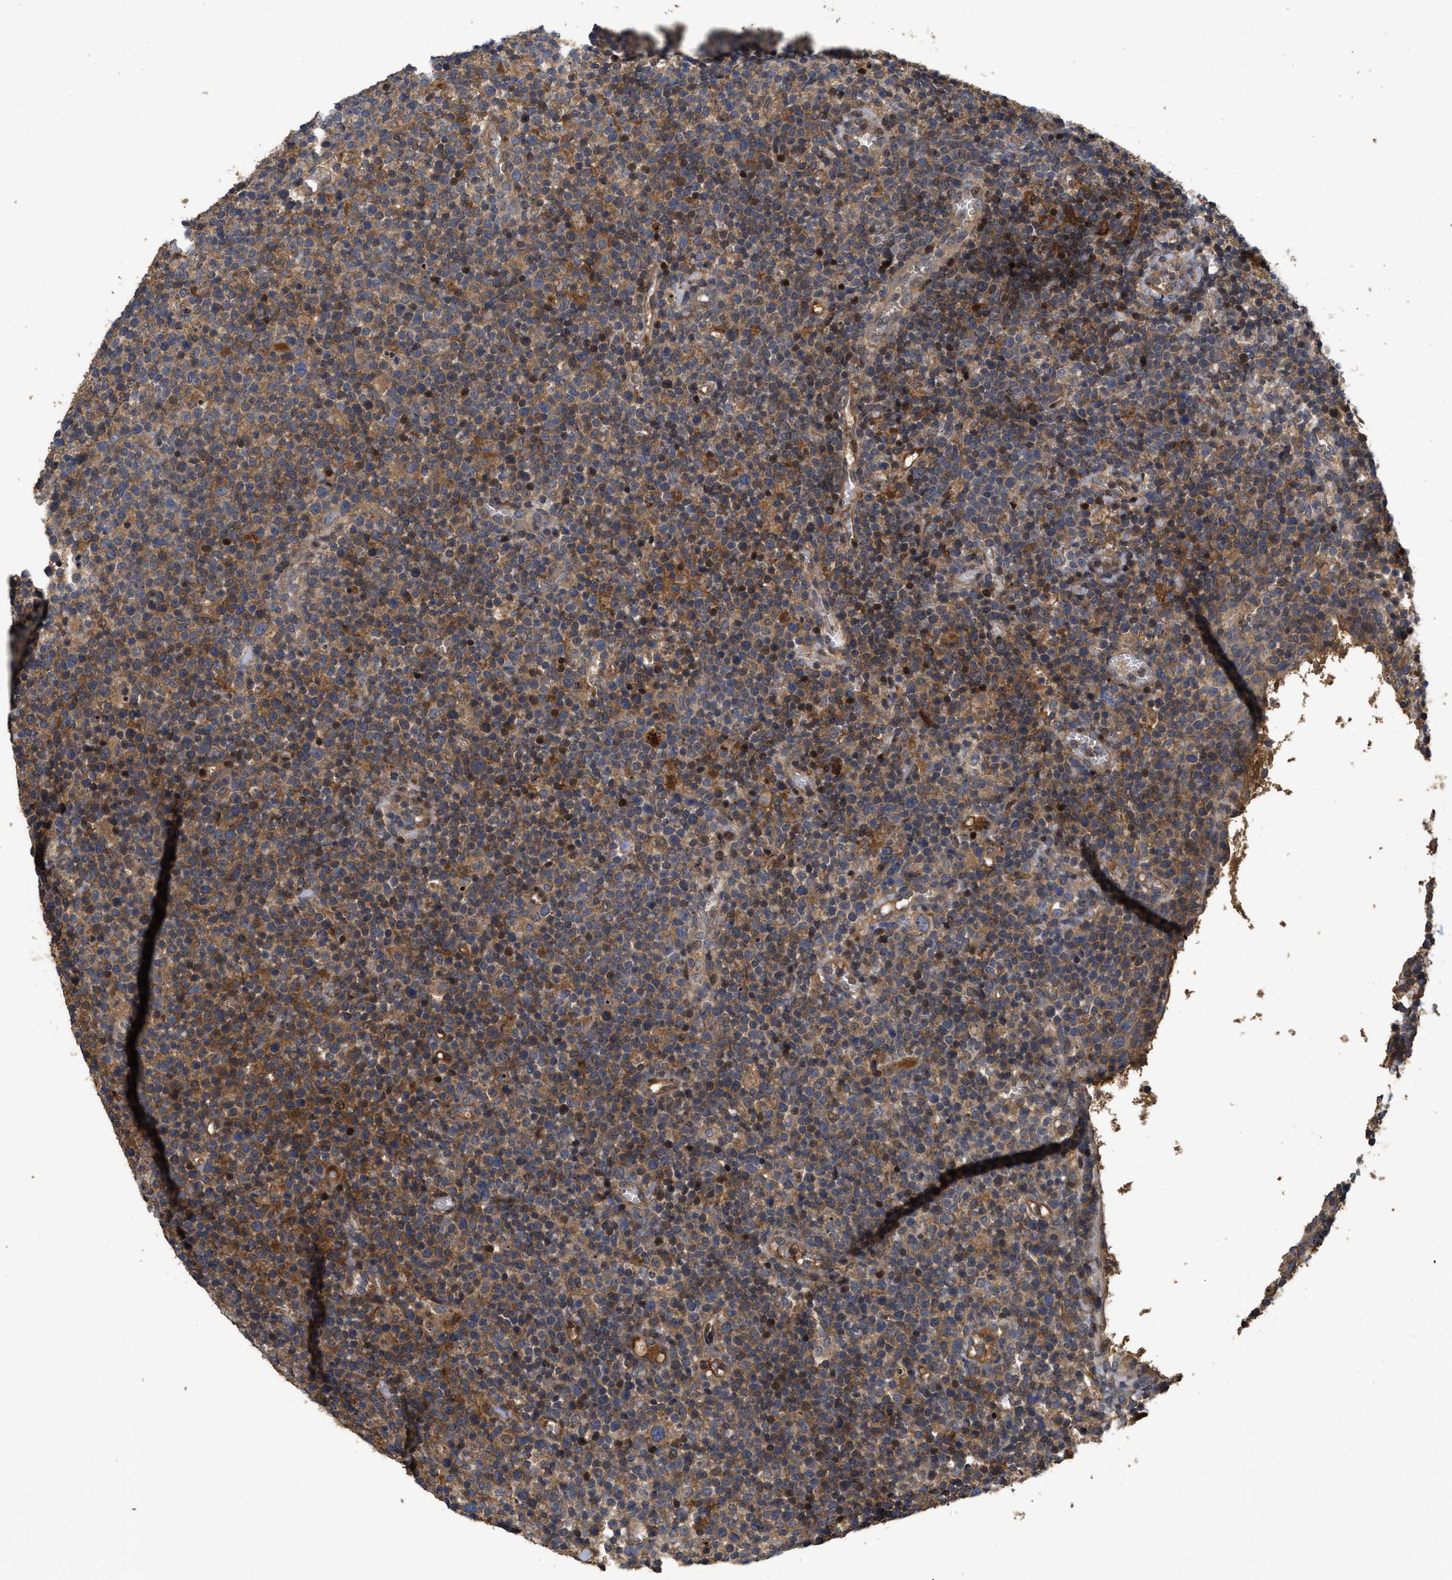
{"staining": {"intensity": "moderate", "quantity": ">75%", "location": "cytoplasmic/membranous"}, "tissue": "lymphoma", "cell_type": "Tumor cells", "image_type": "cancer", "snomed": [{"axis": "morphology", "description": "Malignant lymphoma, non-Hodgkin's type, High grade"}, {"axis": "topography", "description": "Lymph node"}], "caption": "Tumor cells display medium levels of moderate cytoplasmic/membranous staining in about >75% of cells in lymphoma. Immunohistochemistry (ihc) stains the protein in brown and the nuclei are stained blue.", "gene": "CBR3", "patient": {"sex": "male", "age": 61}}